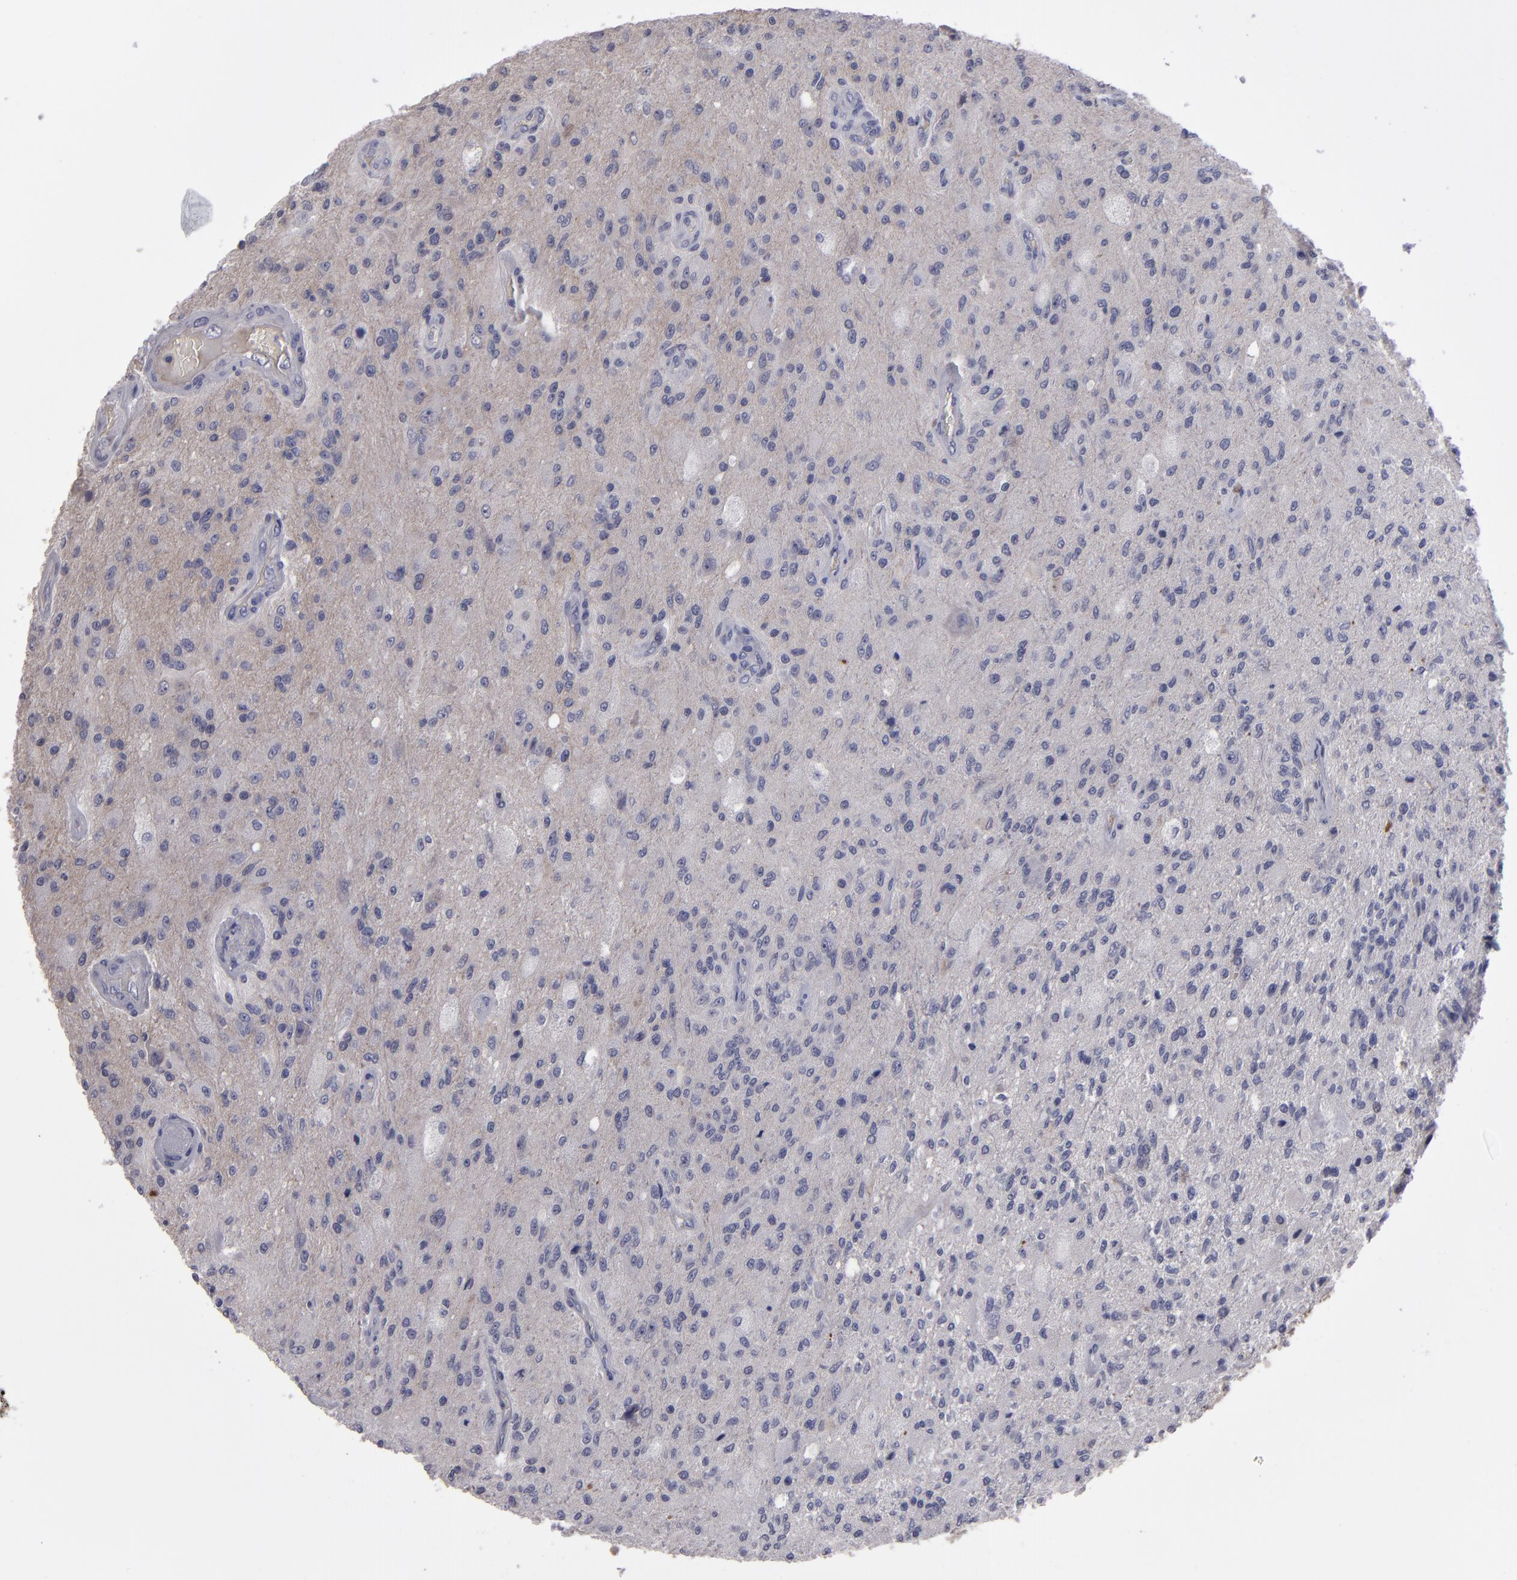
{"staining": {"intensity": "negative", "quantity": "none", "location": "none"}, "tissue": "glioma", "cell_type": "Tumor cells", "image_type": "cancer", "snomed": [{"axis": "morphology", "description": "Normal tissue, NOS"}, {"axis": "morphology", "description": "Glioma, malignant, High grade"}, {"axis": "topography", "description": "Cerebral cortex"}], "caption": "Image shows no significant protein expression in tumor cells of glioma. (DAB IHC, high magnification).", "gene": "ITIH4", "patient": {"sex": "male", "age": 77}}